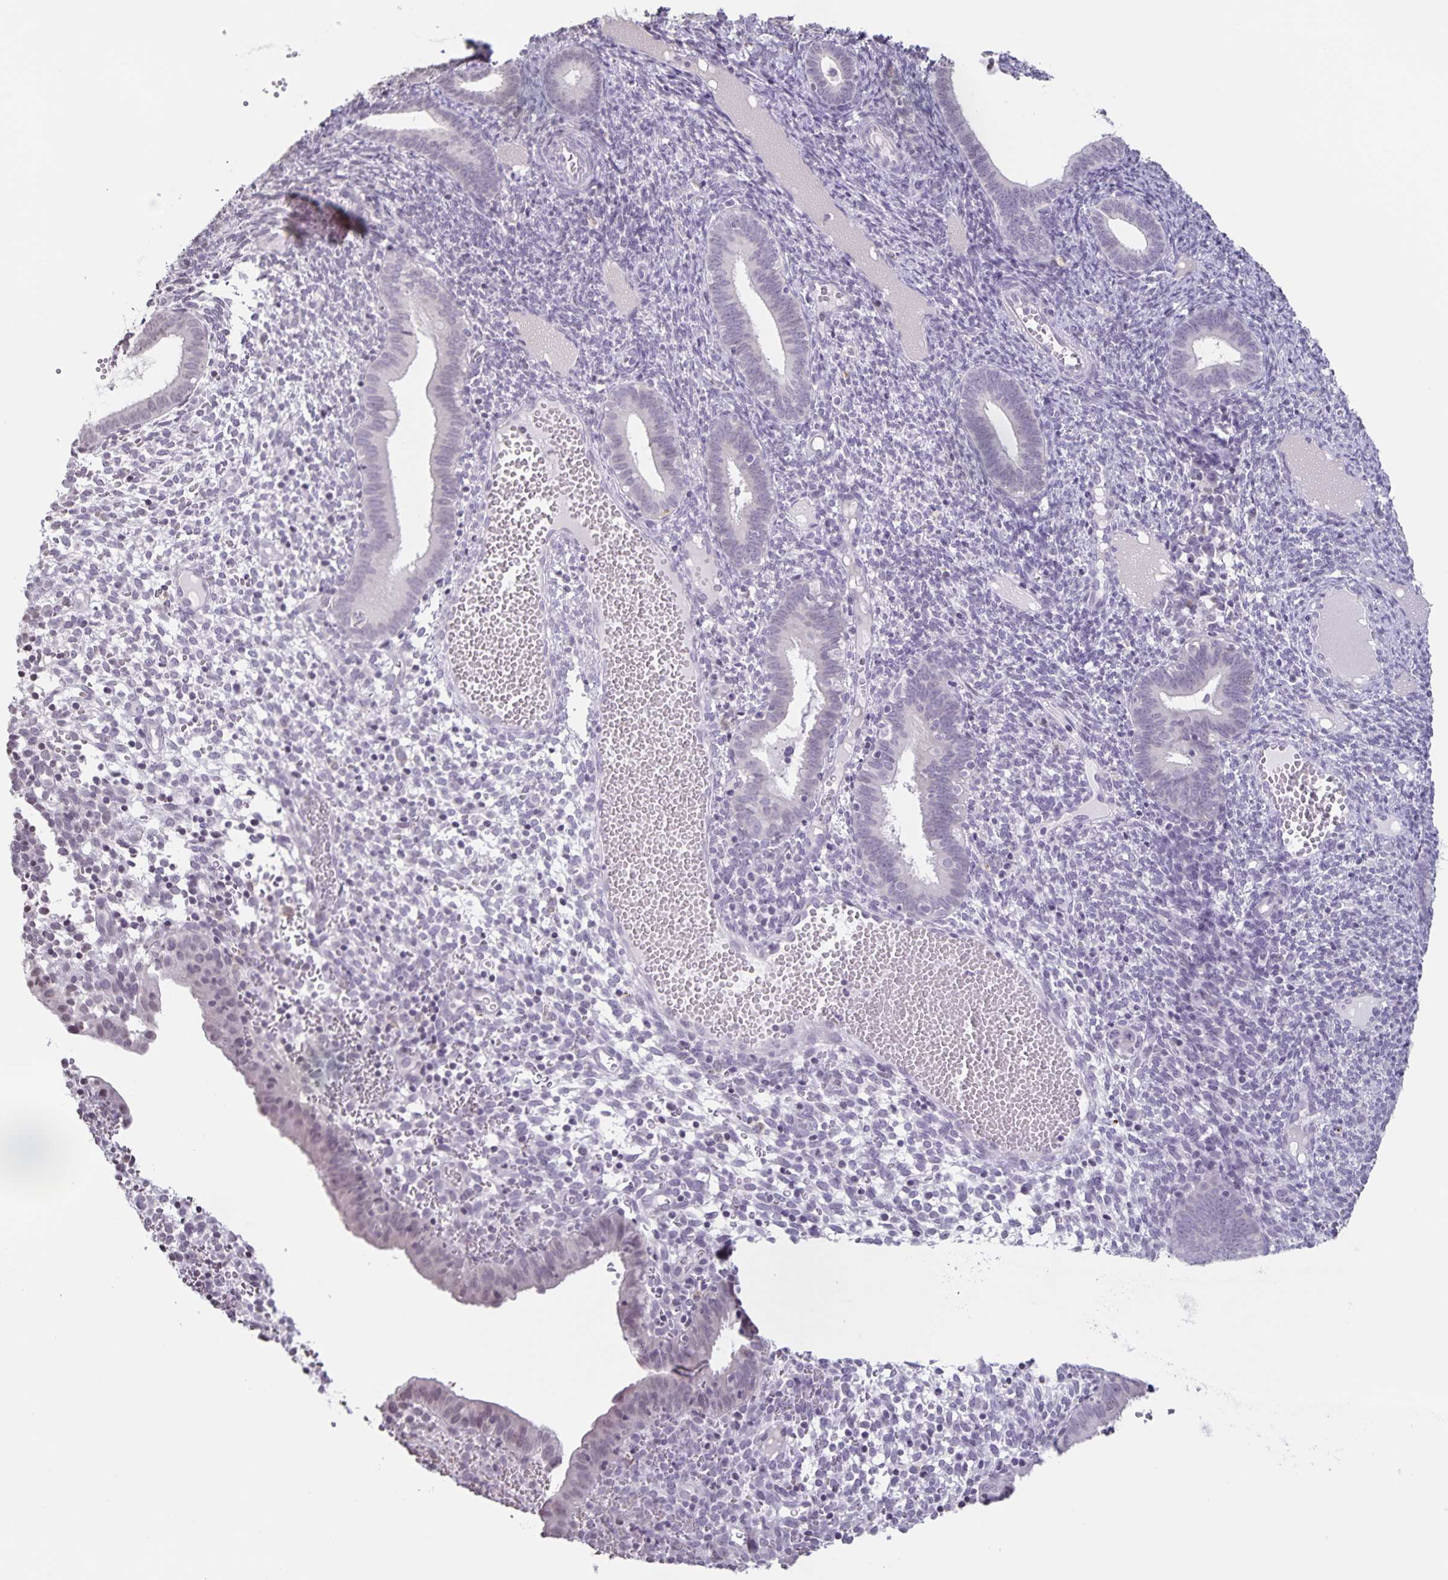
{"staining": {"intensity": "negative", "quantity": "none", "location": "none"}, "tissue": "endometrium", "cell_type": "Cells in endometrial stroma", "image_type": "normal", "snomed": [{"axis": "morphology", "description": "Normal tissue, NOS"}, {"axis": "topography", "description": "Endometrium"}], "caption": "High power microscopy micrograph of an immunohistochemistry image of benign endometrium, revealing no significant positivity in cells in endometrial stroma.", "gene": "AQP4", "patient": {"sex": "female", "age": 41}}